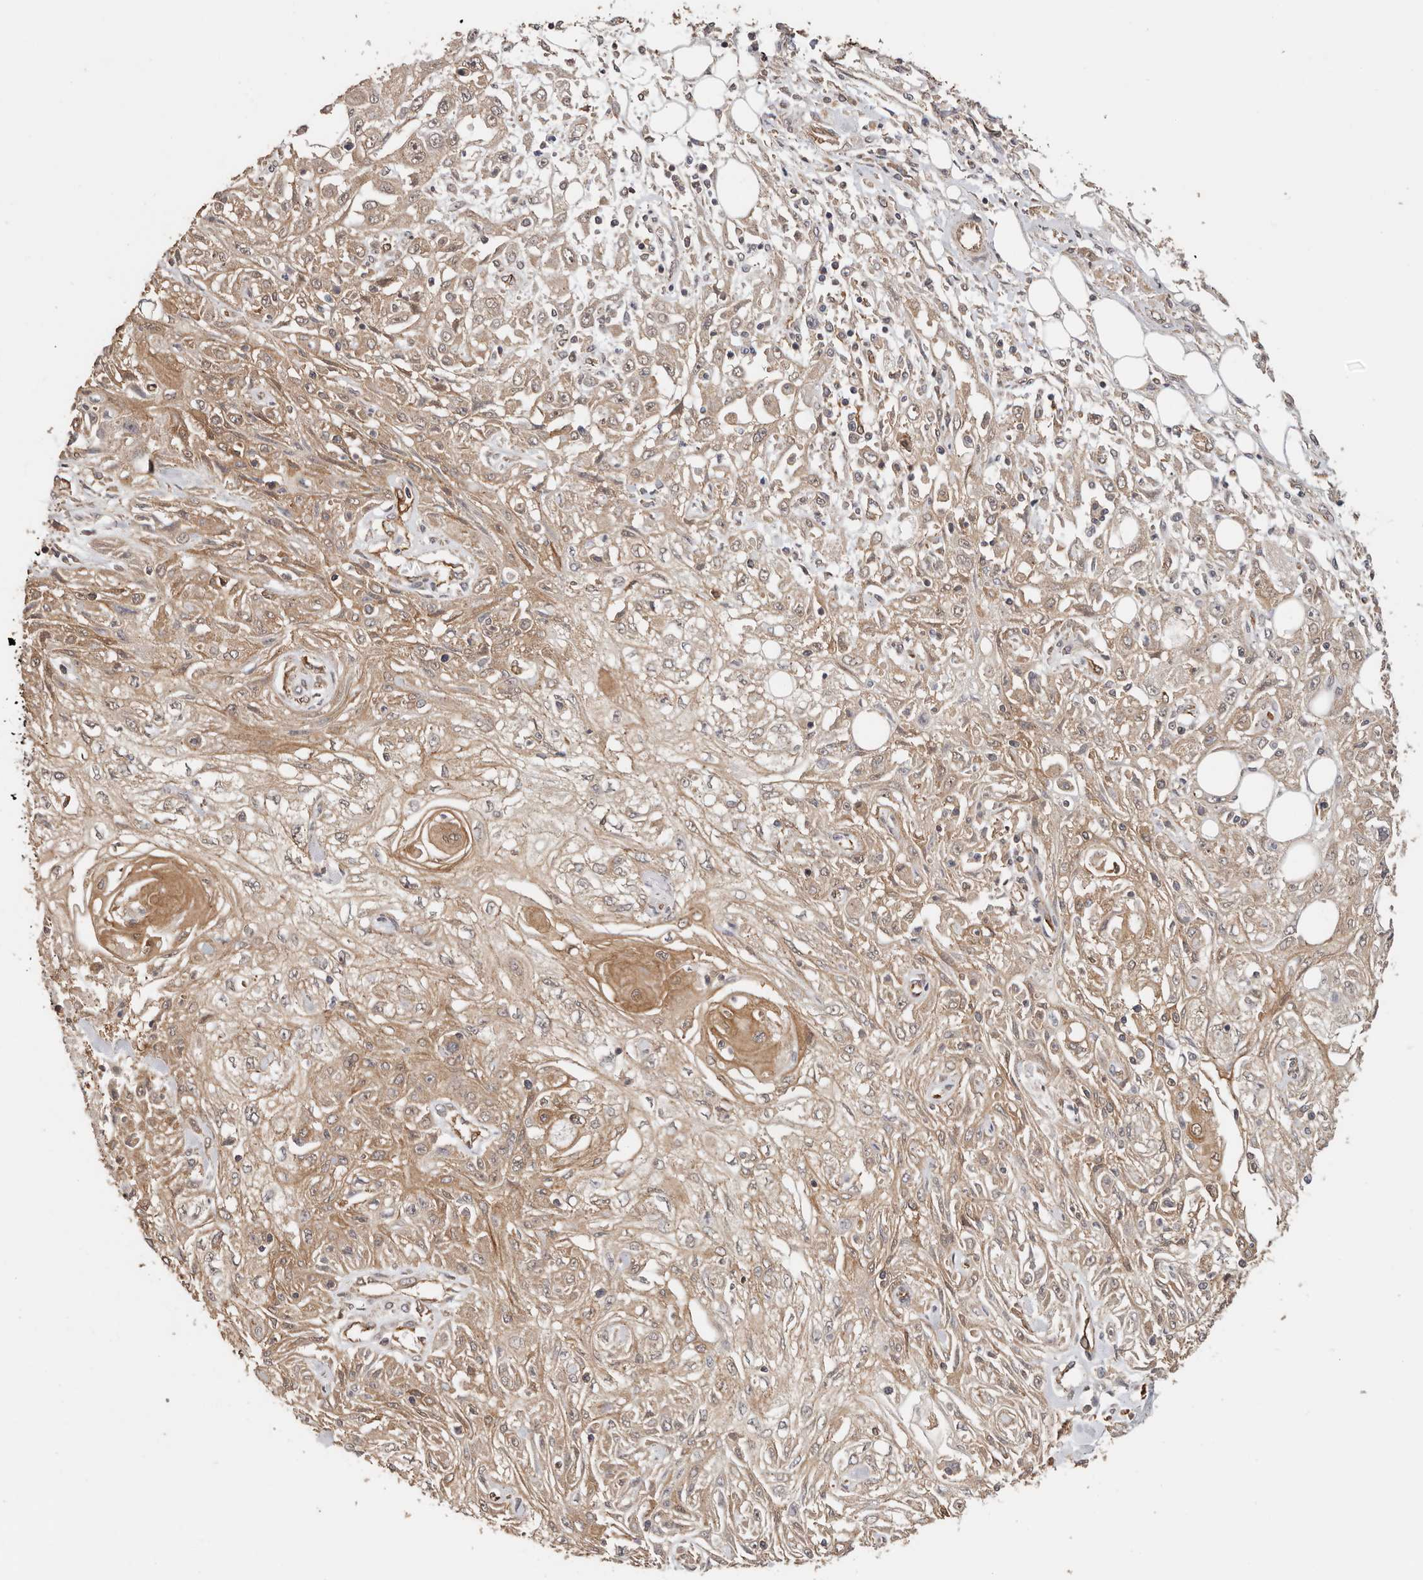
{"staining": {"intensity": "weak", "quantity": ">75%", "location": "cytoplasmic/membranous"}, "tissue": "skin cancer", "cell_type": "Tumor cells", "image_type": "cancer", "snomed": [{"axis": "morphology", "description": "Squamous cell carcinoma, NOS"}, {"axis": "morphology", "description": "Squamous cell carcinoma, metastatic, NOS"}, {"axis": "topography", "description": "Skin"}, {"axis": "topography", "description": "Lymph node"}], "caption": "IHC (DAB (3,3'-diaminobenzidine)) staining of human skin cancer exhibits weak cytoplasmic/membranous protein expression in about >75% of tumor cells.", "gene": "AFDN", "patient": {"sex": "male", "age": 75}}